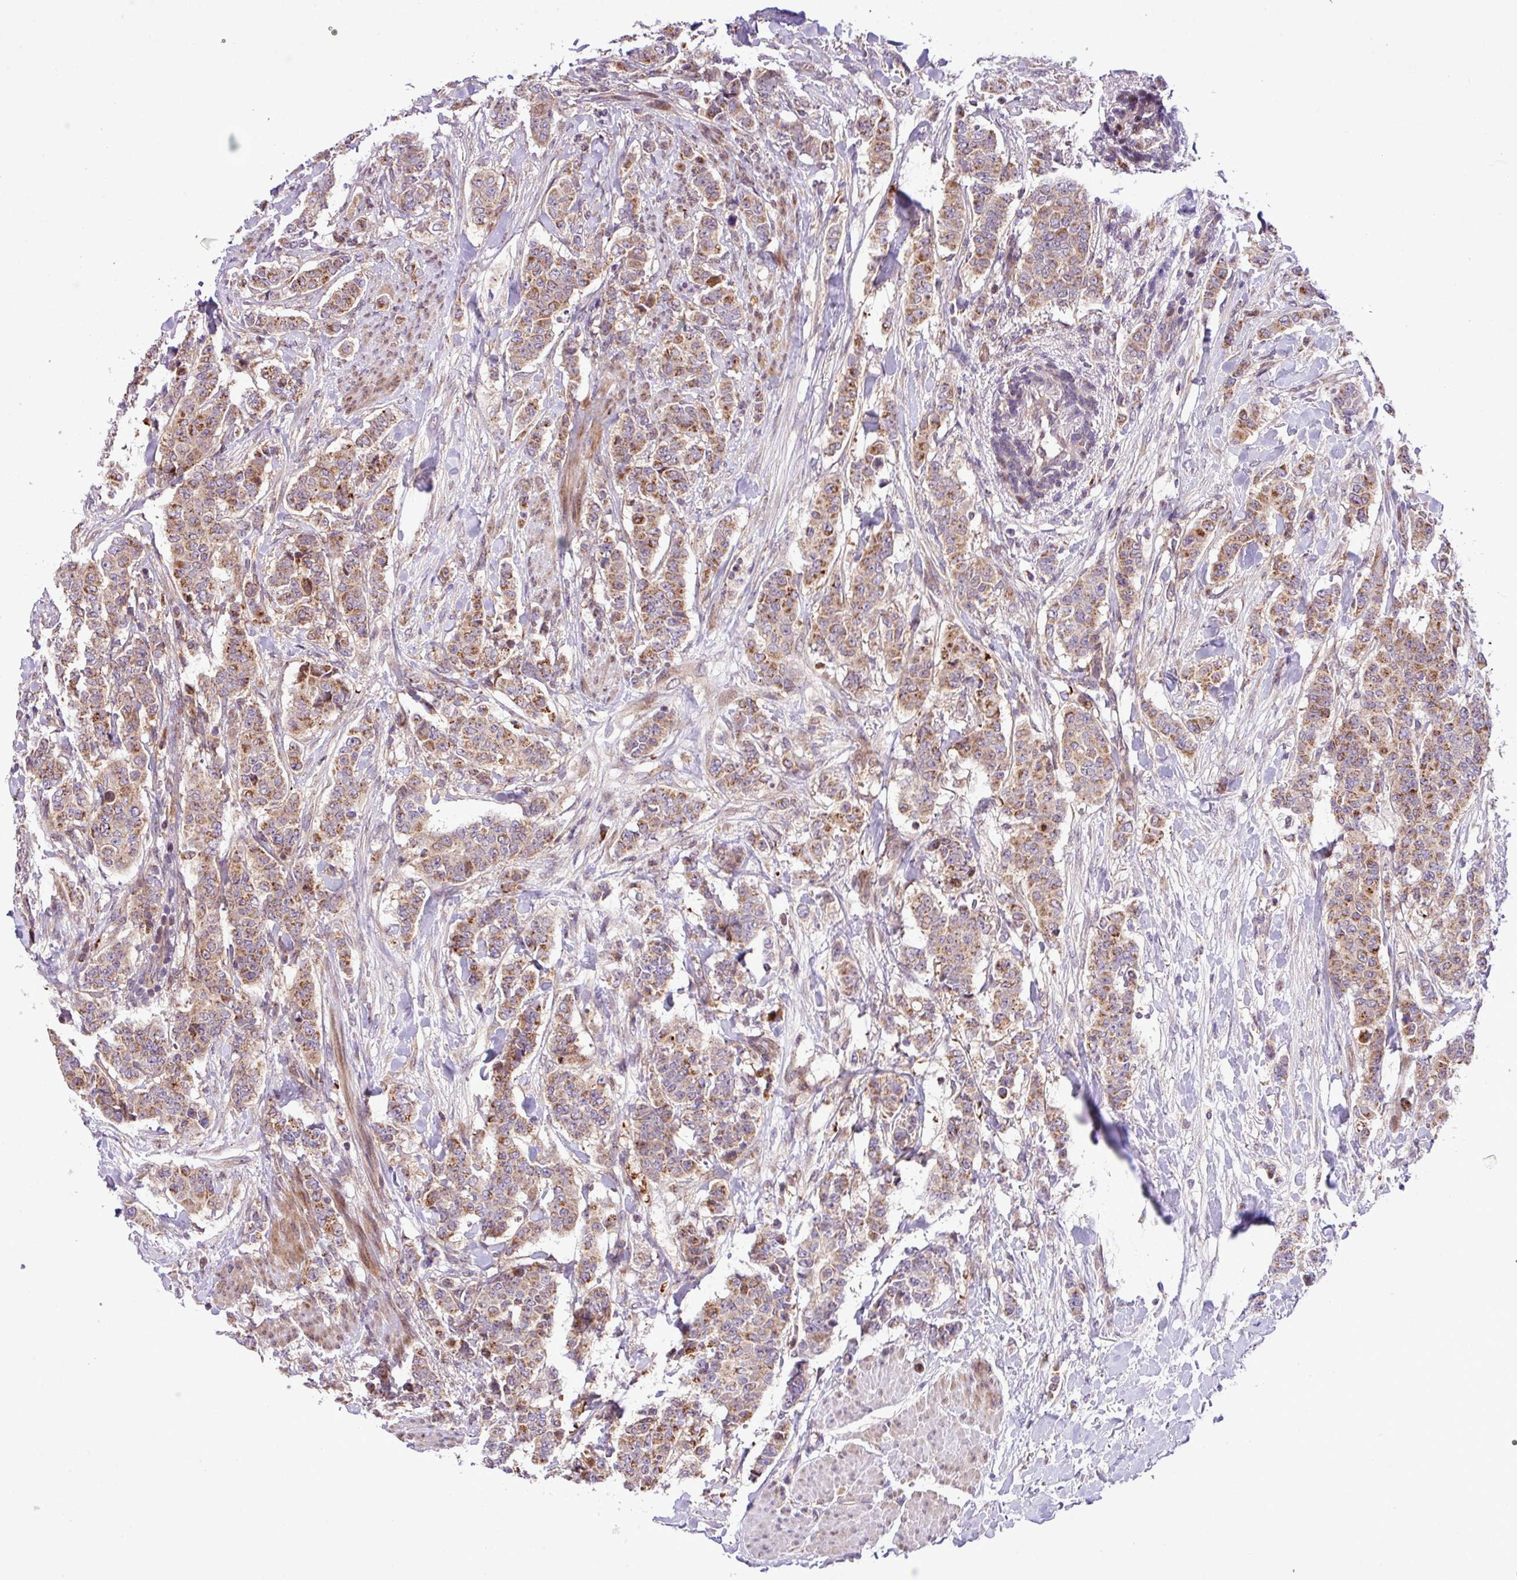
{"staining": {"intensity": "moderate", "quantity": ">75%", "location": "cytoplasmic/membranous"}, "tissue": "breast cancer", "cell_type": "Tumor cells", "image_type": "cancer", "snomed": [{"axis": "morphology", "description": "Duct carcinoma"}, {"axis": "topography", "description": "Breast"}], "caption": "Human intraductal carcinoma (breast) stained with a brown dye displays moderate cytoplasmic/membranous positive positivity in approximately >75% of tumor cells.", "gene": "B3GNT9", "patient": {"sex": "female", "age": 40}}